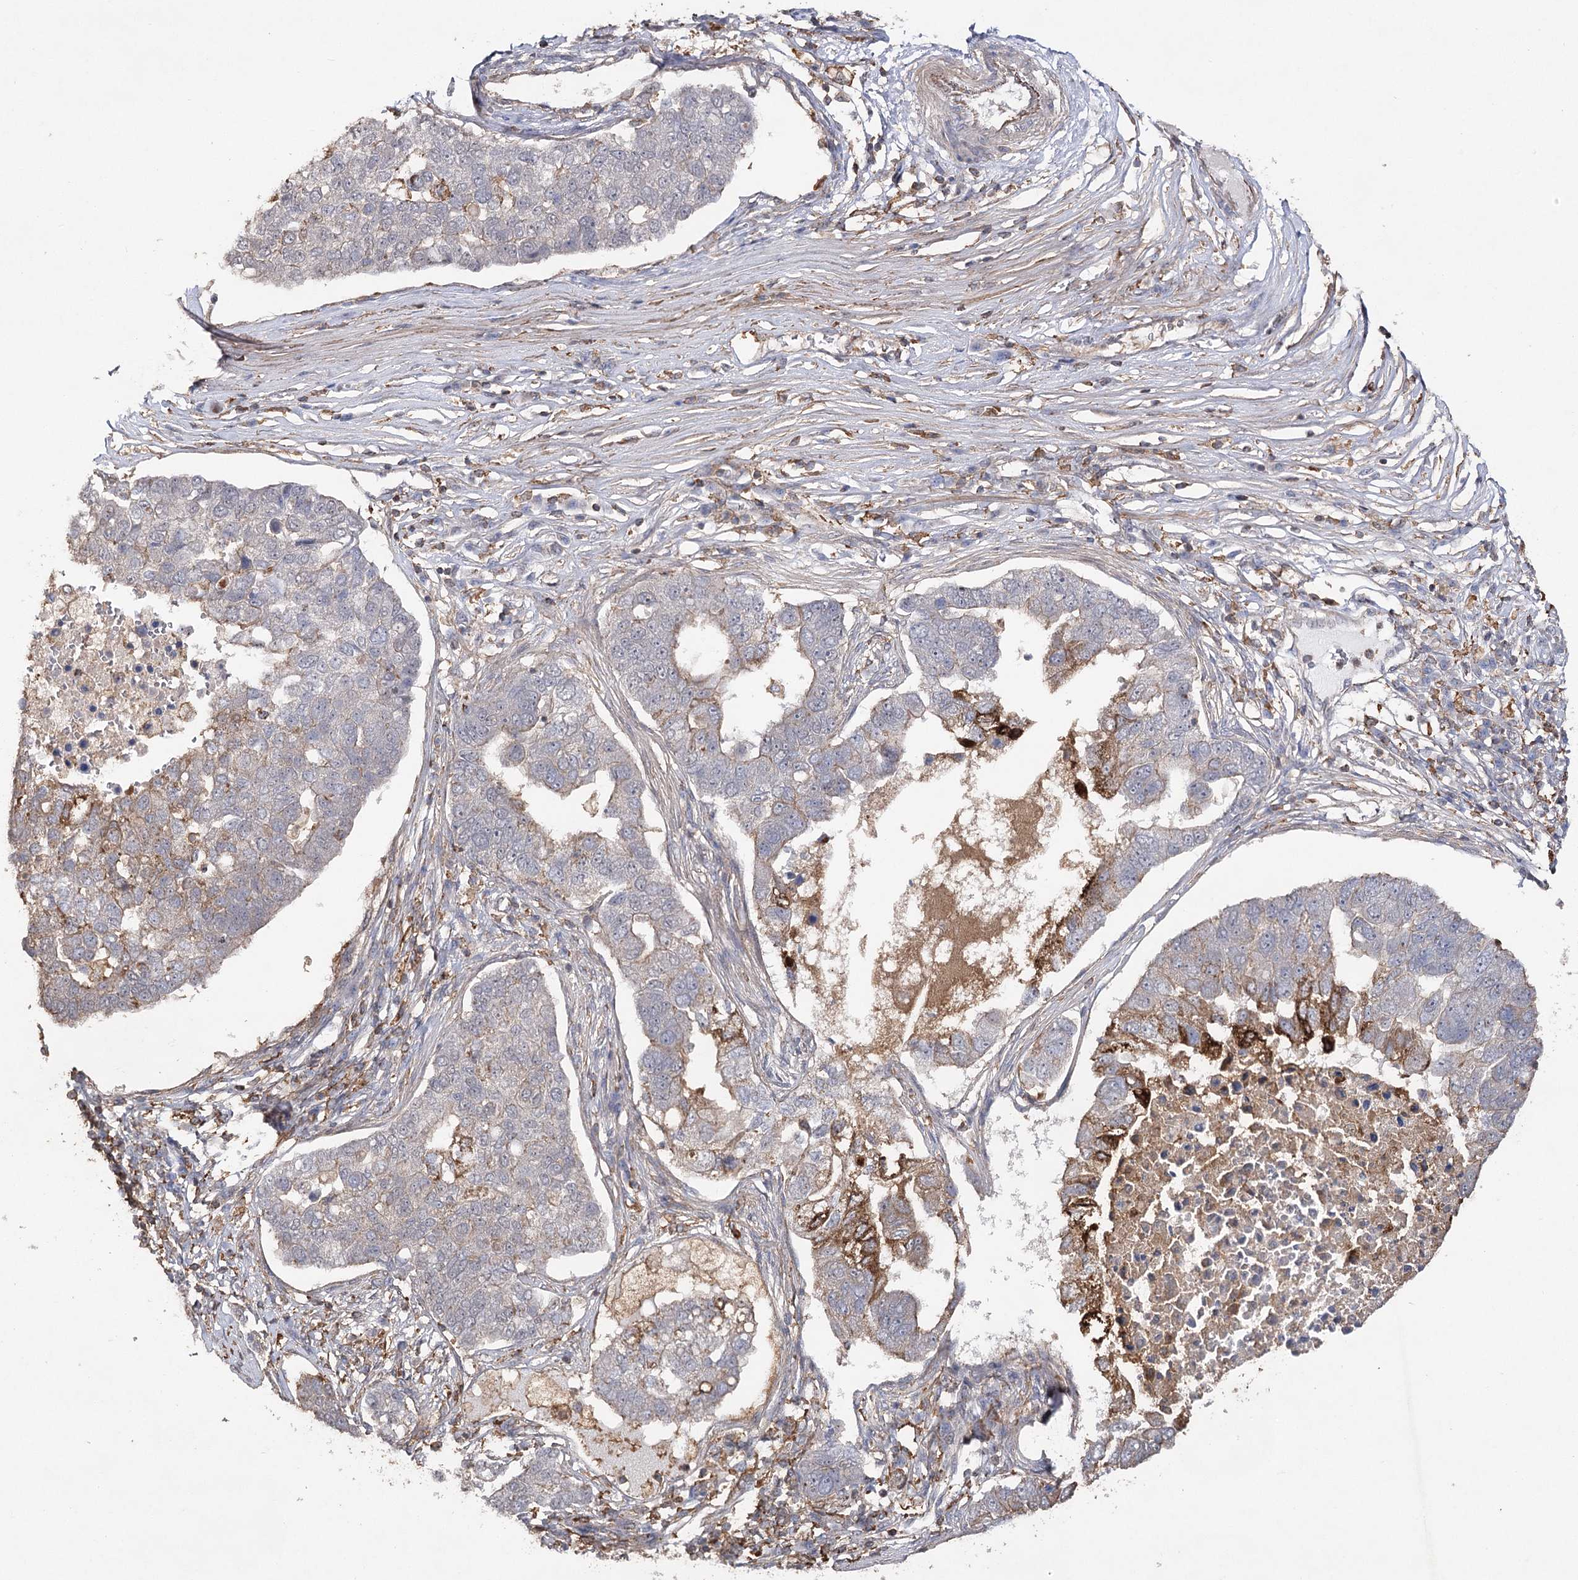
{"staining": {"intensity": "moderate", "quantity": "<25%", "location": "cytoplasmic/membranous"}, "tissue": "pancreatic cancer", "cell_type": "Tumor cells", "image_type": "cancer", "snomed": [{"axis": "morphology", "description": "Adenocarcinoma, NOS"}, {"axis": "topography", "description": "Pancreas"}], "caption": "Immunohistochemistry (IHC) photomicrograph of pancreatic adenocarcinoma stained for a protein (brown), which reveals low levels of moderate cytoplasmic/membranous expression in about <25% of tumor cells.", "gene": "OBSL1", "patient": {"sex": "female", "age": 61}}